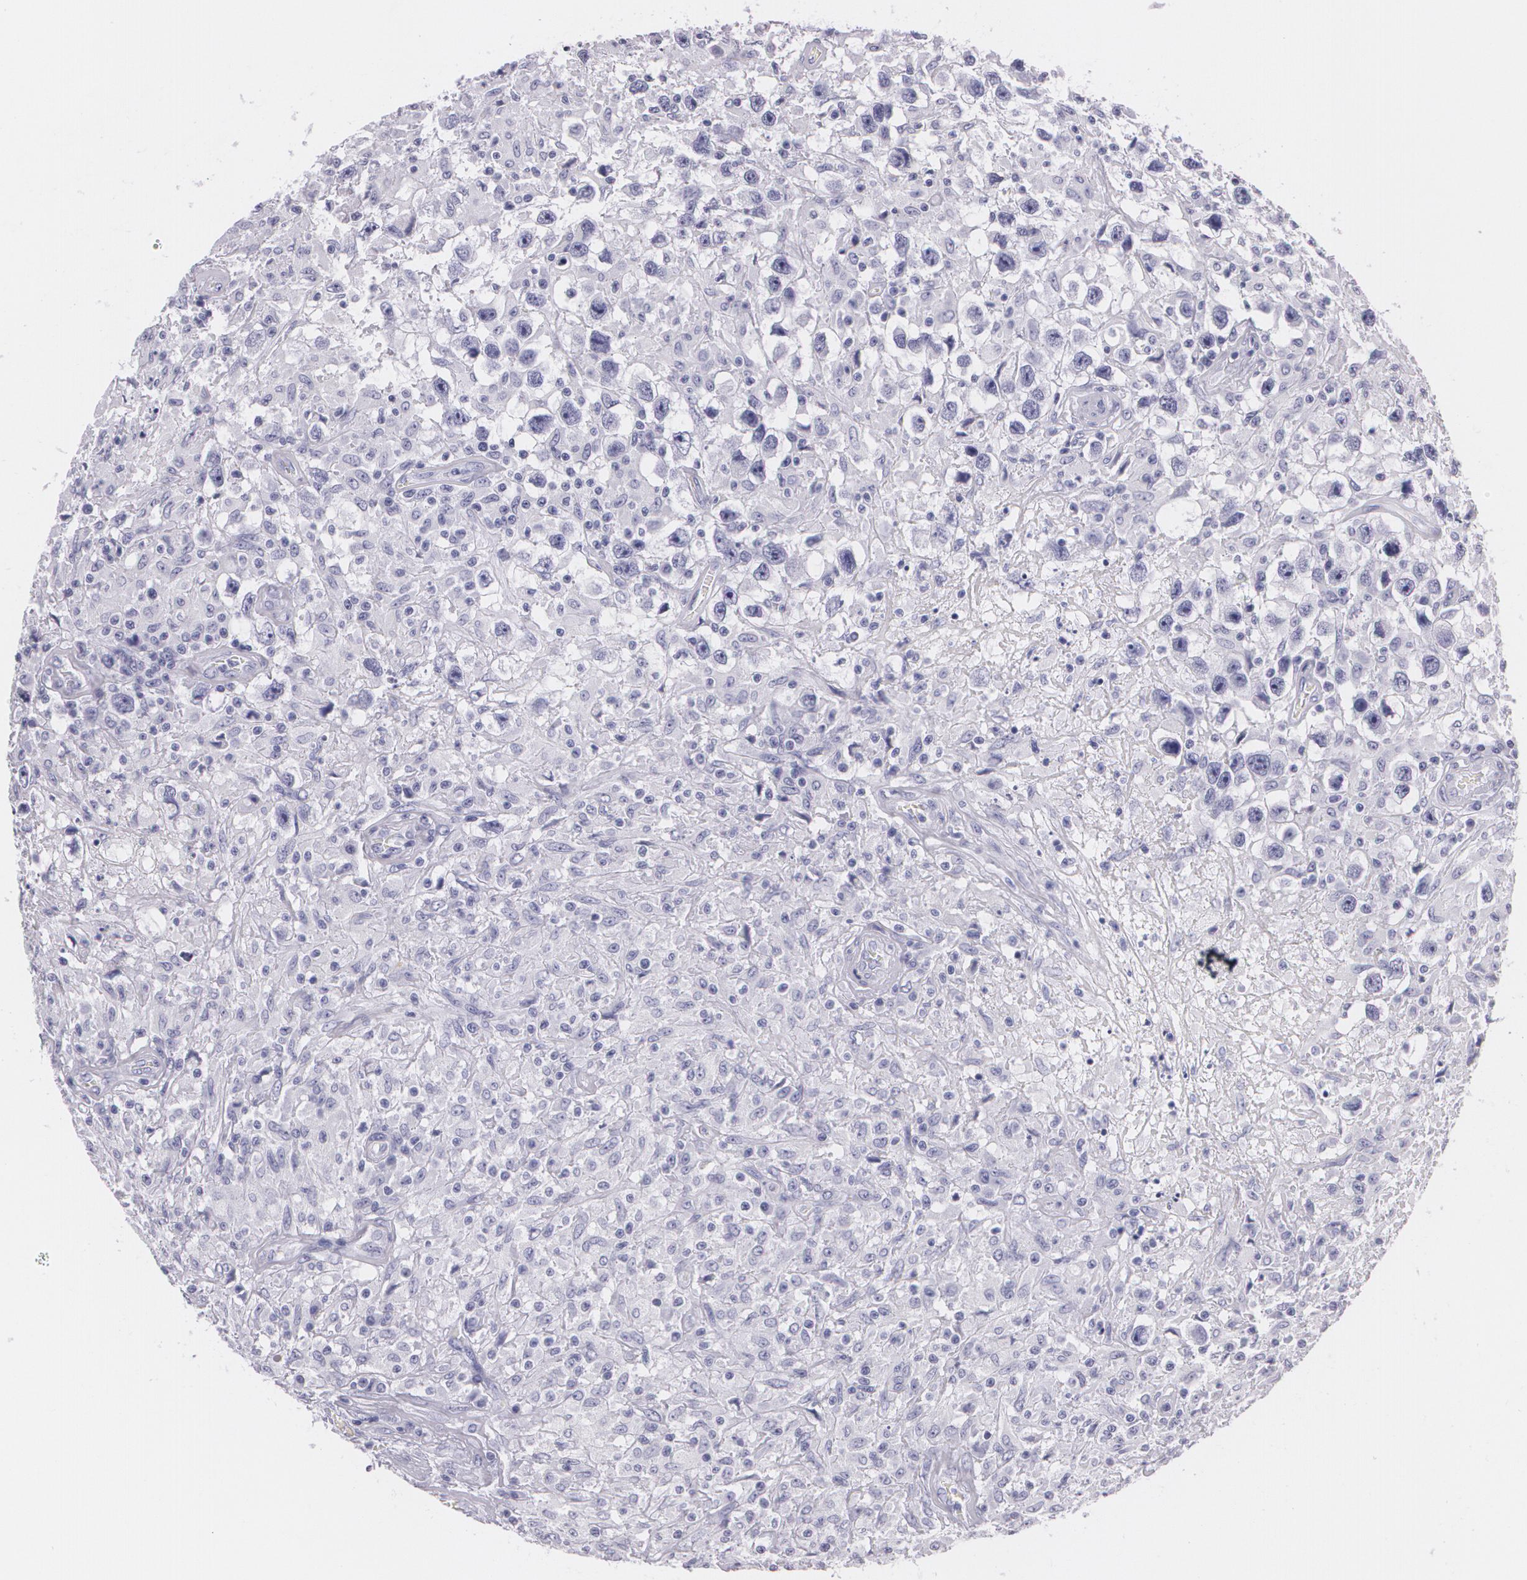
{"staining": {"intensity": "negative", "quantity": "none", "location": "none"}, "tissue": "testis cancer", "cell_type": "Tumor cells", "image_type": "cancer", "snomed": [{"axis": "morphology", "description": "Seminoma, NOS"}, {"axis": "topography", "description": "Testis"}], "caption": "Immunohistochemistry histopathology image of neoplastic tissue: testis cancer (seminoma) stained with DAB reveals no significant protein staining in tumor cells.", "gene": "DLG4", "patient": {"sex": "male", "age": 34}}